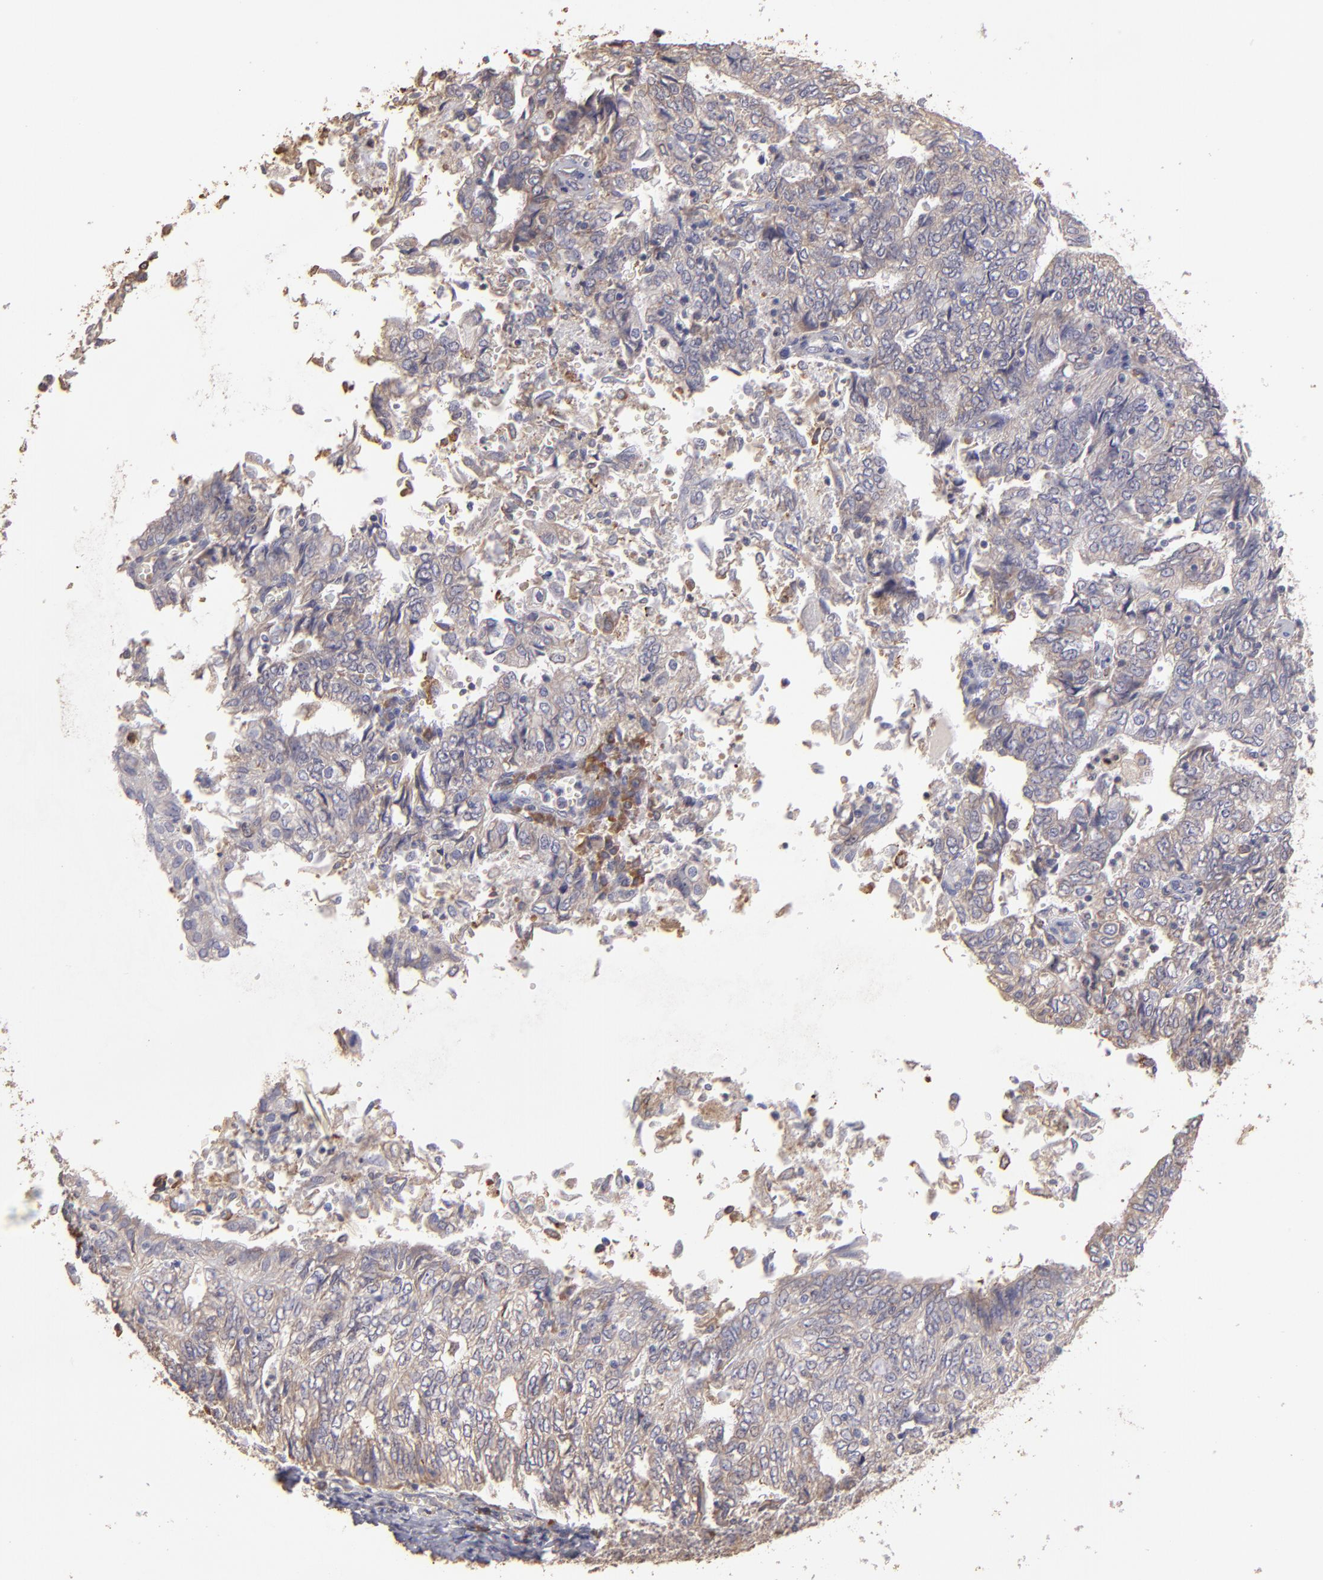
{"staining": {"intensity": "weak", "quantity": ">75%", "location": "cytoplasmic/membranous"}, "tissue": "endometrial cancer", "cell_type": "Tumor cells", "image_type": "cancer", "snomed": [{"axis": "morphology", "description": "Adenocarcinoma, NOS"}, {"axis": "topography", "description": "Endometrium"}], "caption": "The photomicrograph demonstrates a brown stain indicating the presence of a protein in the cytoplasmic/membranous of tumor cells in endometrial adenocarcinoma.", "gene": "CALR", "patient": {"sex": "female", "age": 69}}